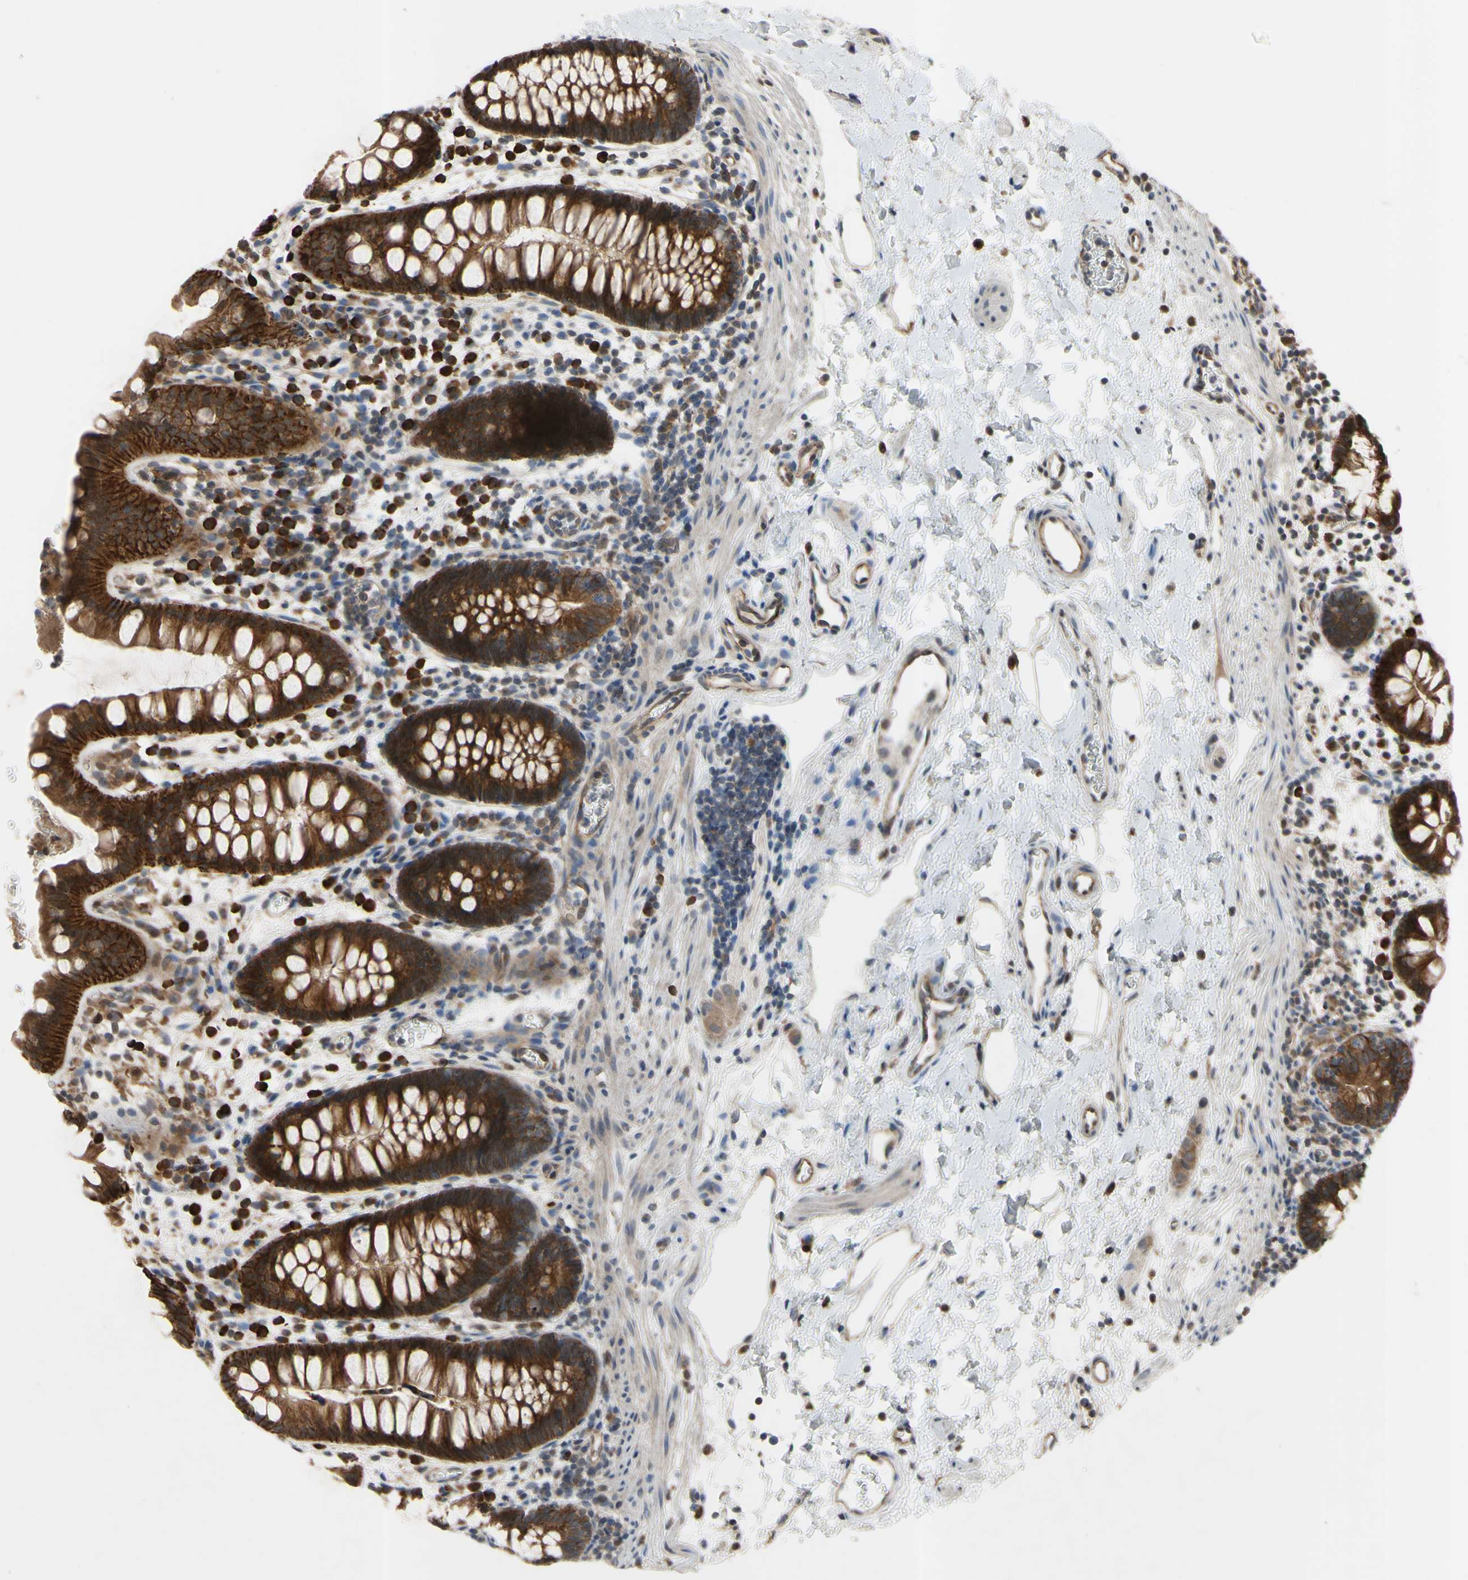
{"staining": {"intensity": "strong", "quantity": ">75%", "location": "cytoplasmic/membranous"}, "tissue": "rectum", "cell_type": "Glandular cells", "image_type": "normal", "snomed": [{"axis": "morphology", "description": "Normal tissue, NOS"}, {"axis": "topography", "description": "Rectum"}], "caption": "Normal rectum exhibits strong cytoplasmic/membranous positivity in approximately >75% of glandular cells, visualized by immunohistochemistry.", "gene": "XIAP", "patient": {"sex": "female", "age": 24}}